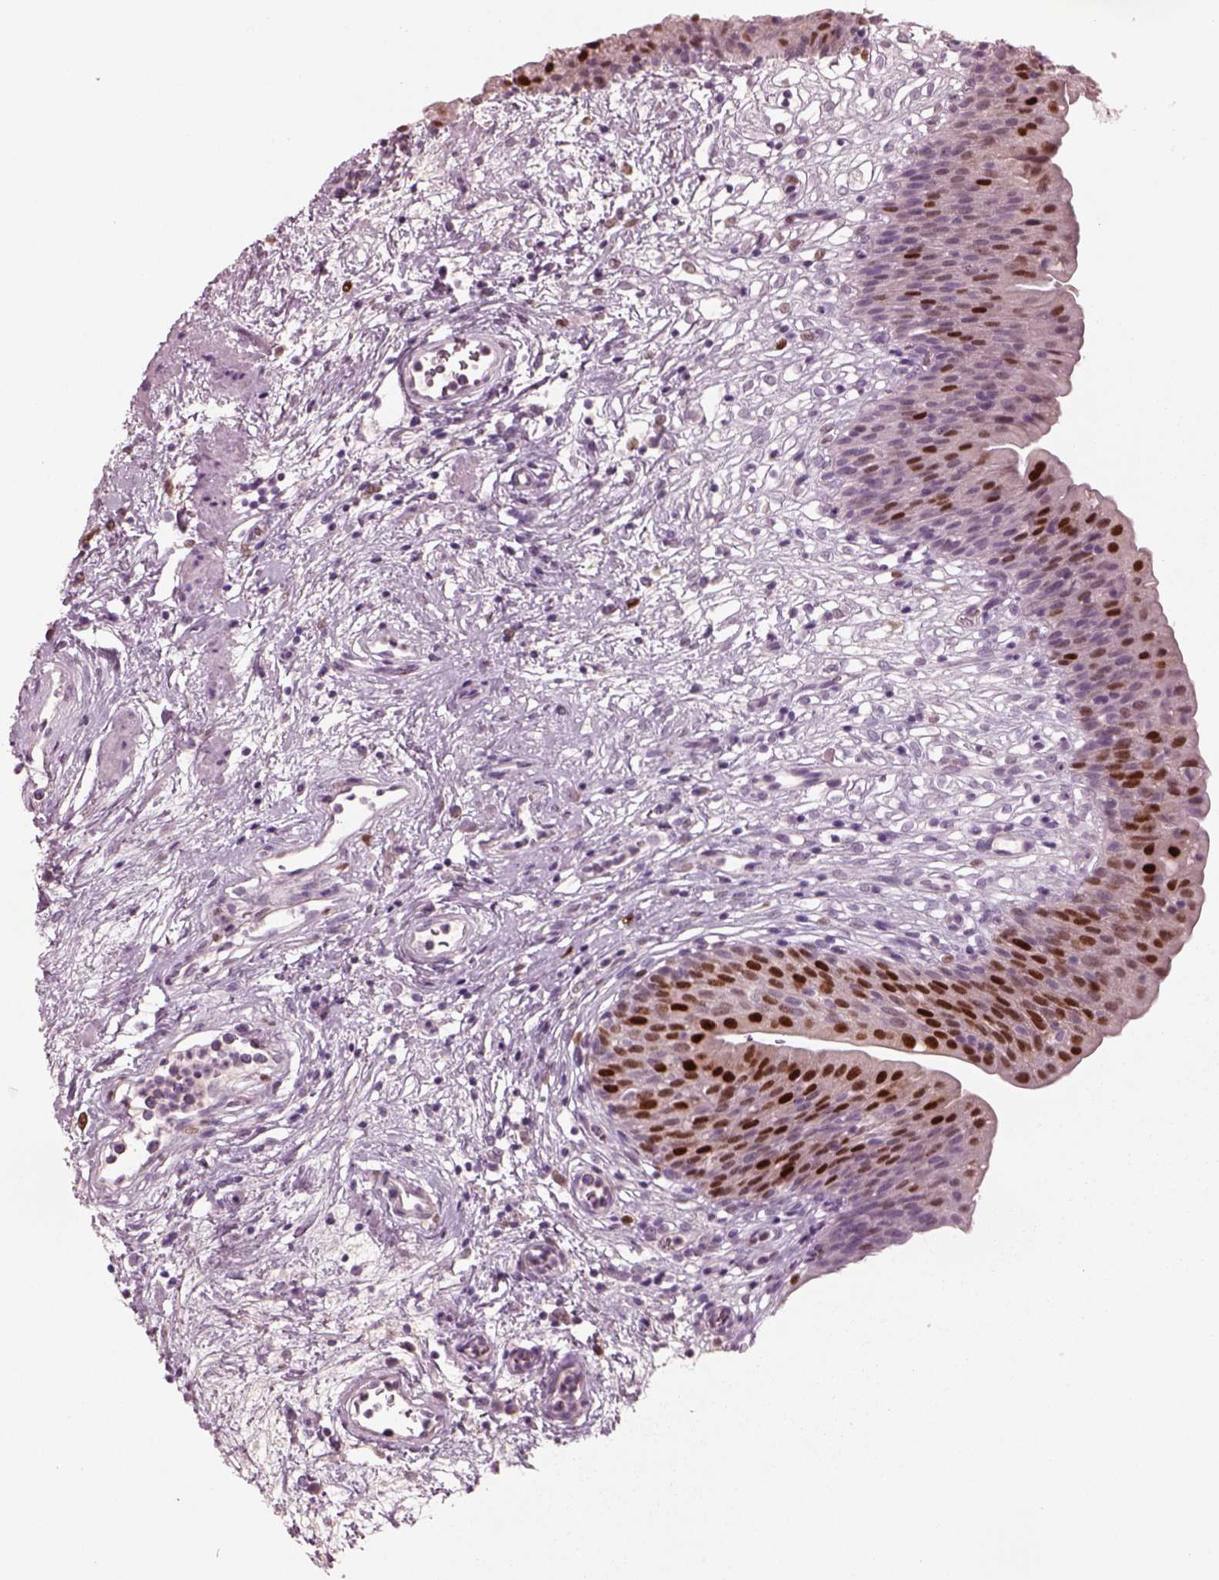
{"staining": {"intensity": "strong", "quantity": "25%-75%", "location": "nuclear"}, "tissue": "urinary bladder", "cell_type": "Urothelial cells", "image_type": "normal", "snomed": [{"axis": "morphology", "description": "Normal tissue, NOS"}, {"axis": "topography", "description": "Urinary bladder"}], "caption": "The image displays a brown stain indicating the presence of a protein in the nuclear of urothelial cells in urinary bladder. (DAB IHC with brightfield microscopy, high magnification).", "gene": "SOX9", "patient": {"sex": "male", "age": 76}}